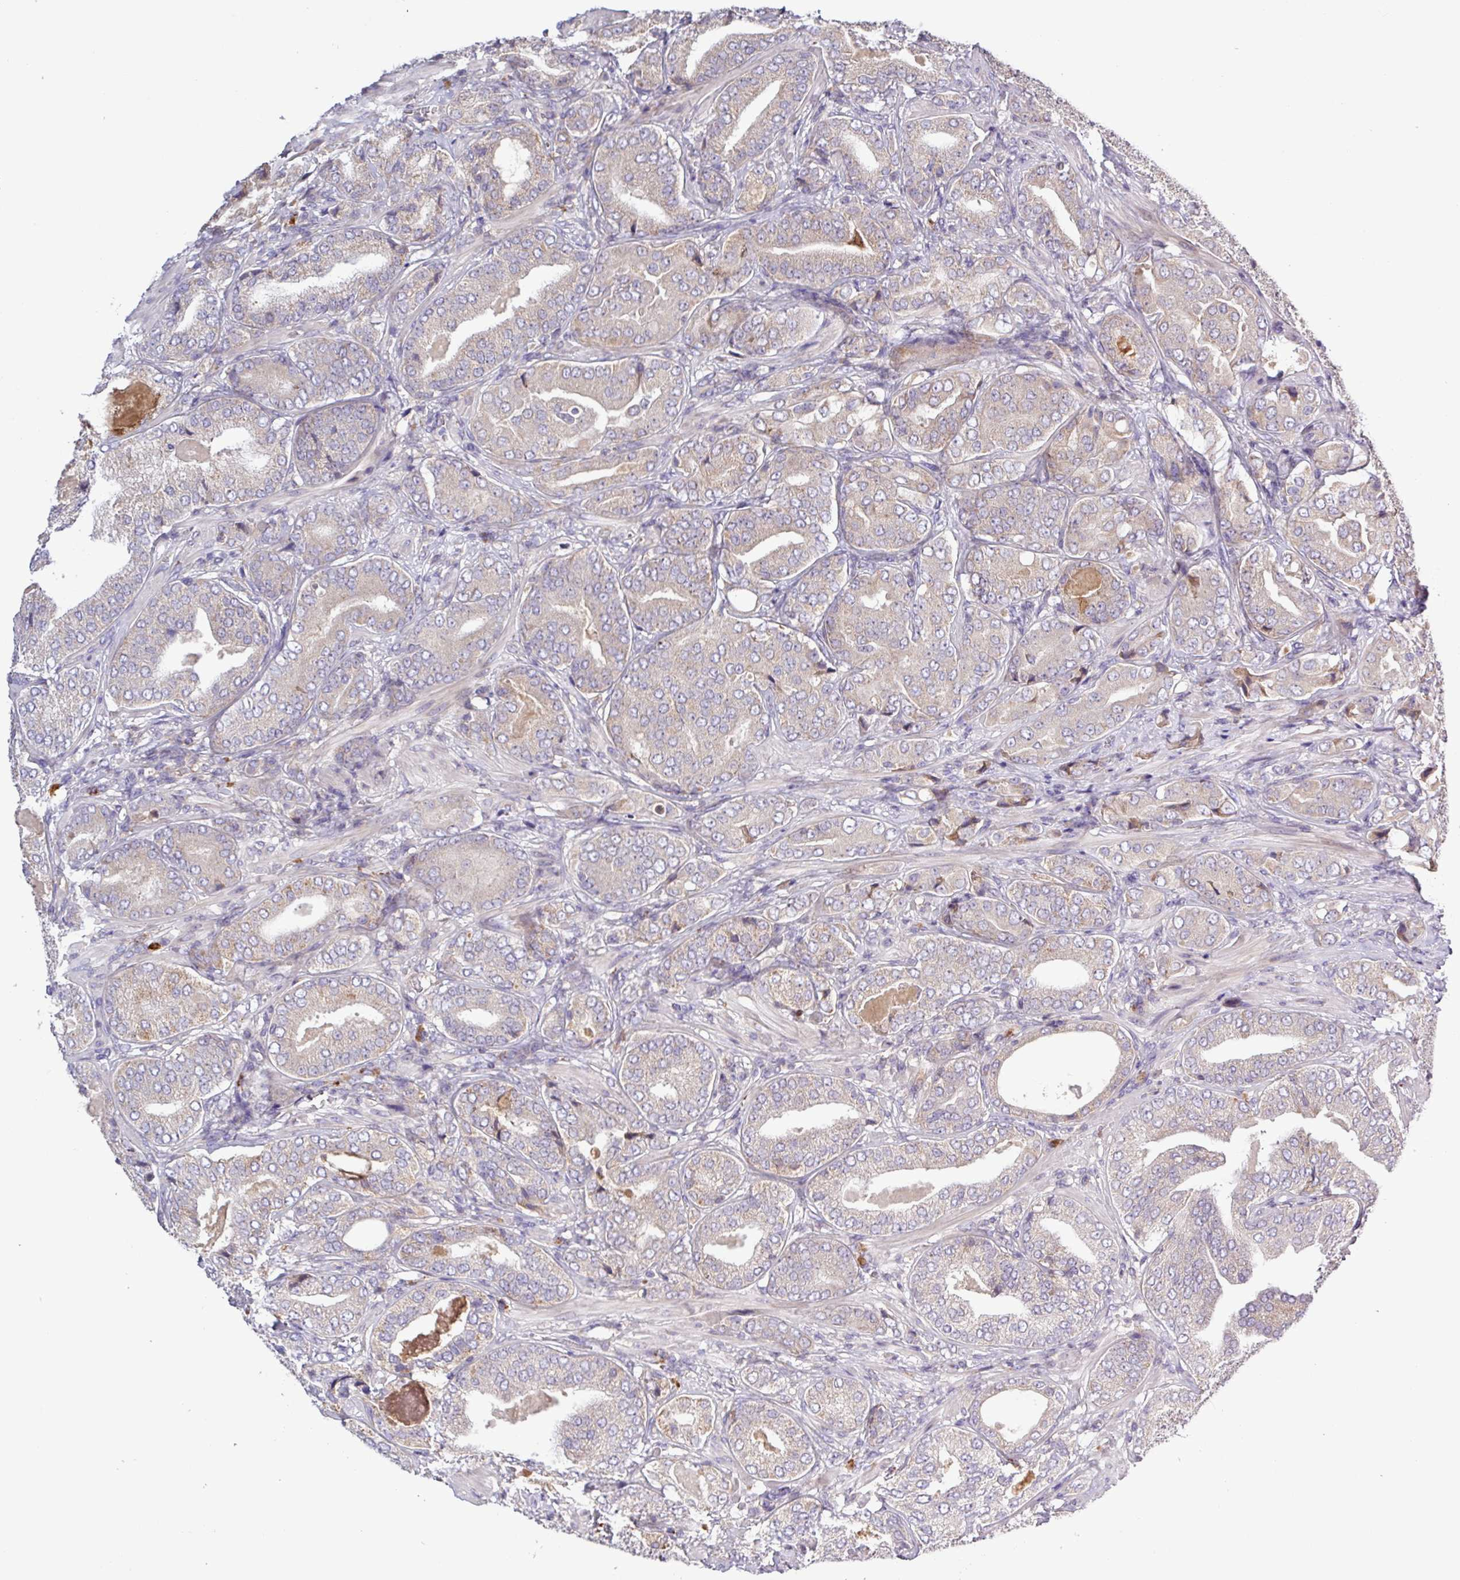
{"staining": {"intensity": "negative", "quantity": "none", "location": "none"}, "tissue": "prostate cancer", "cell_type": "Tumor cells", "image_type": "cancer", "snomed": [{"axis": "morphology", "description": "Adenocarcinoma, High grade"}, {"axis": "topography", "description": "Prostate"}], "caption": "The photomicrograph exhibits no staining of tumor cells in prostate cancer (adenocarcinoma (high-grade)).", "gene": "SFTPB", "patient": {"sex": "male", "age": 63}}